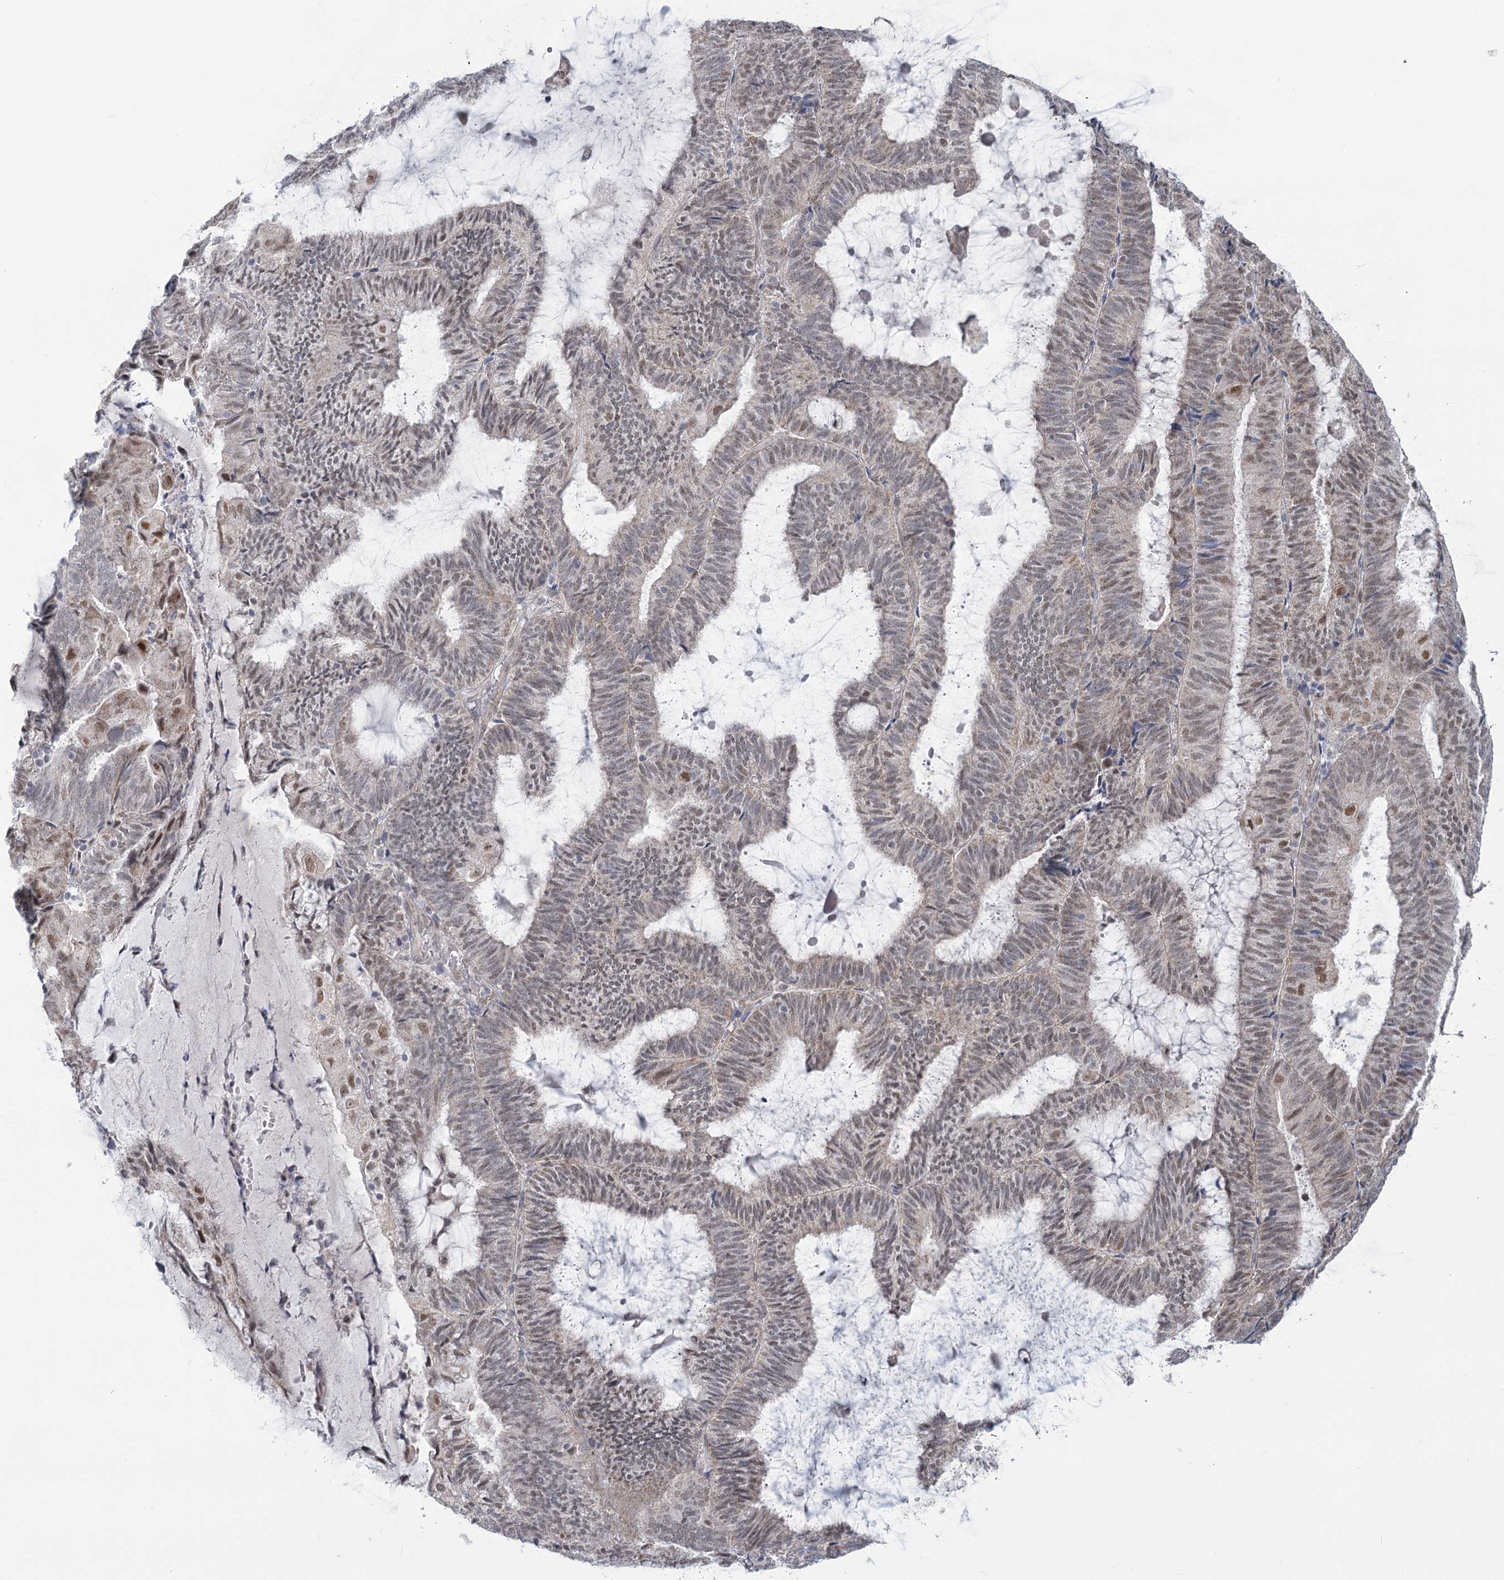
{"staining": {"intensity": "moderate", "quantity": "<25%", "location": "nuclear"}, "tissue": "endometrial cancer", "cell_type": "Tumor cells", "image_type": "cancer", "snomed": [{"axis": "morphology", "description": "Adenocarcinoma, NOS"}, {"axis": "topography", "description": "Endometrium"}], "caption": "High-magnification brightfield microscopy of endometrial cancer (adenocarcinoma) stained with DAB (3,3'-diaminobenzidine) (brown) and counterstained with hematoxylin (blue). tumor cells exhibit moderate nuclear staining is appreciated in about<25% of cells.", "gene": "MTG1", "patient": {"sex": "female", "age": 81}}